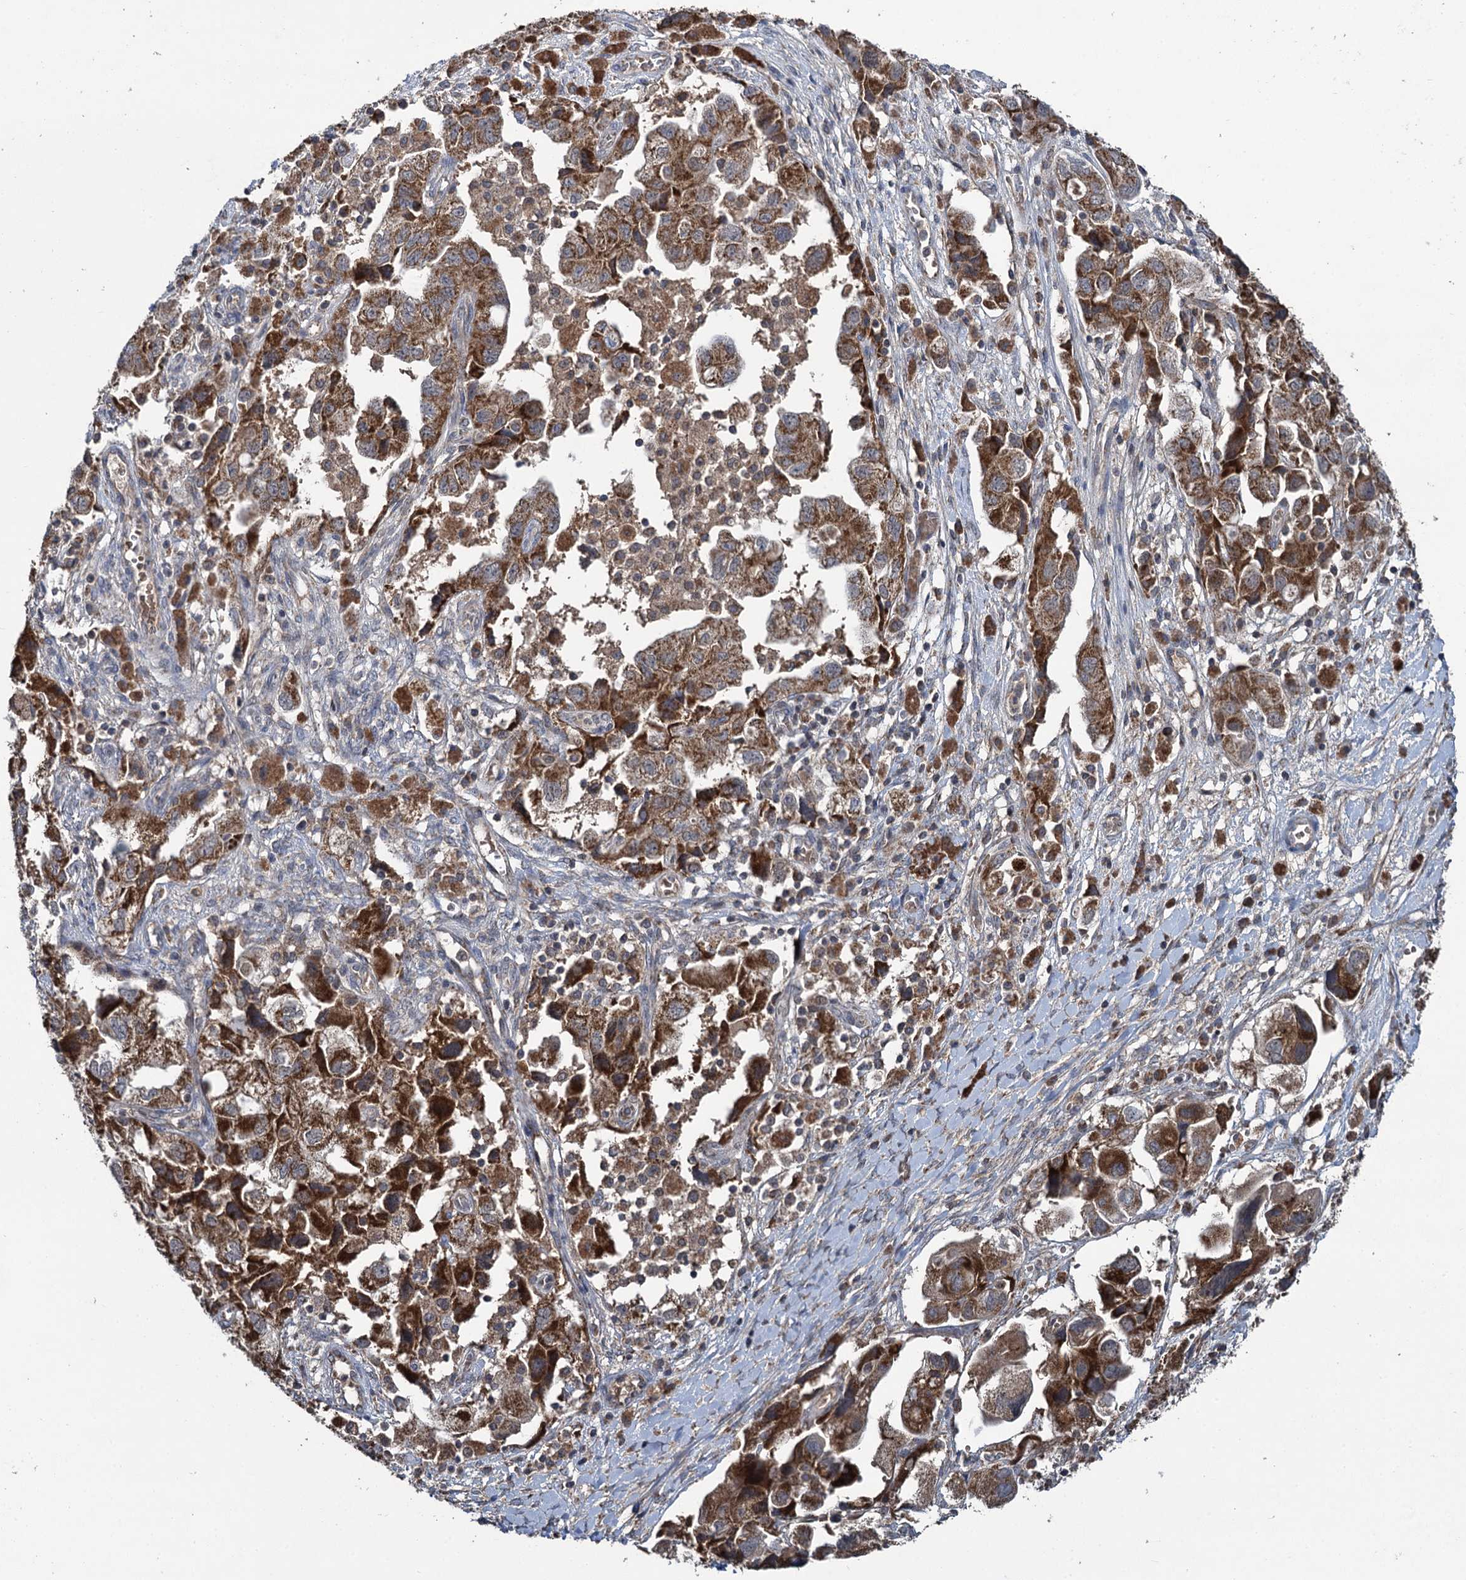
{"staining": {"intensity": "strong", "quantity": ">75%", "location": "cytoplasmic/membranous"}, "tissue": "ovarian cancer", "cell_type": "Tumor cells", "image_type": "cancer", "snomed": [{"axis": "morphology", "description": "Carcinoma, NOS"}, {"axis": "morphology", "description": "Cystadenocarcinoma, serous, NOS"}, {"axis": "topography", "description": "Ovary"}], "caption": "Brown immunohistochemical staining in ovarian cancer (carcinoma) exhibits strong cytoplasmic/membranous expression in approximately >75% of tumor cells.", "gene": "METTL4", "patient": {"sex": "female", "age": 69}}